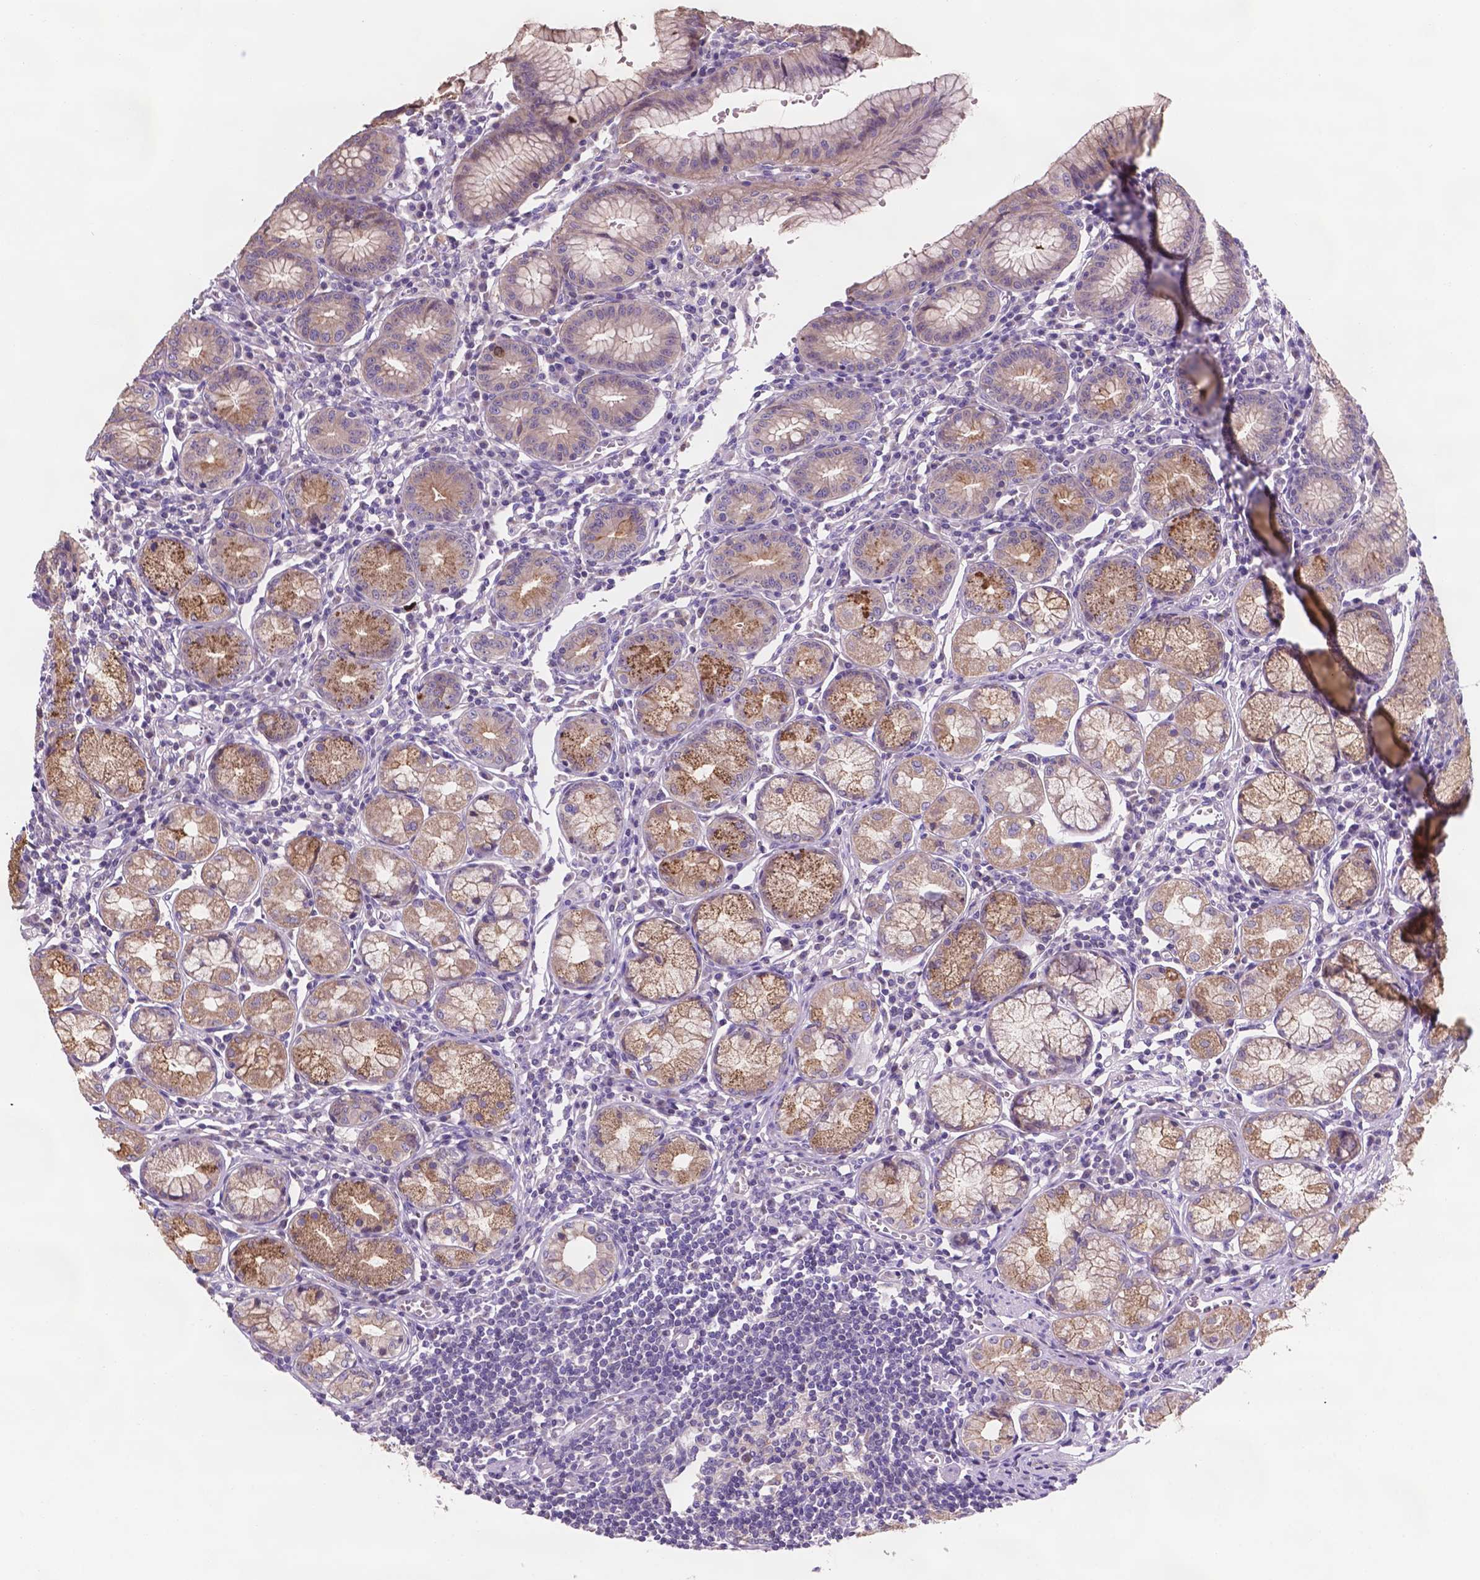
{"staining": {"intensity": "moderate", "quantity": ">75%", "location": "cytoplasmic/membranous"}, "tissue": "stomach", "cell_type": "Glandular cells", "image_type": "normal", "snomed": [{"axis": "morphology", "description": "Normal tissue, NOS"}, {"axis": "topography", "description": "Stomach"}], "caption": "Protein staining reveals moderate cytoplasmic/membranous staining in approximately >75% of glandular cells in unremarkable stomach. (DAB = brown stain, brightfield microscopy at high magnification).", "gene": "MKRN2OS", "patient": {"sex": "male", "age": 55}}